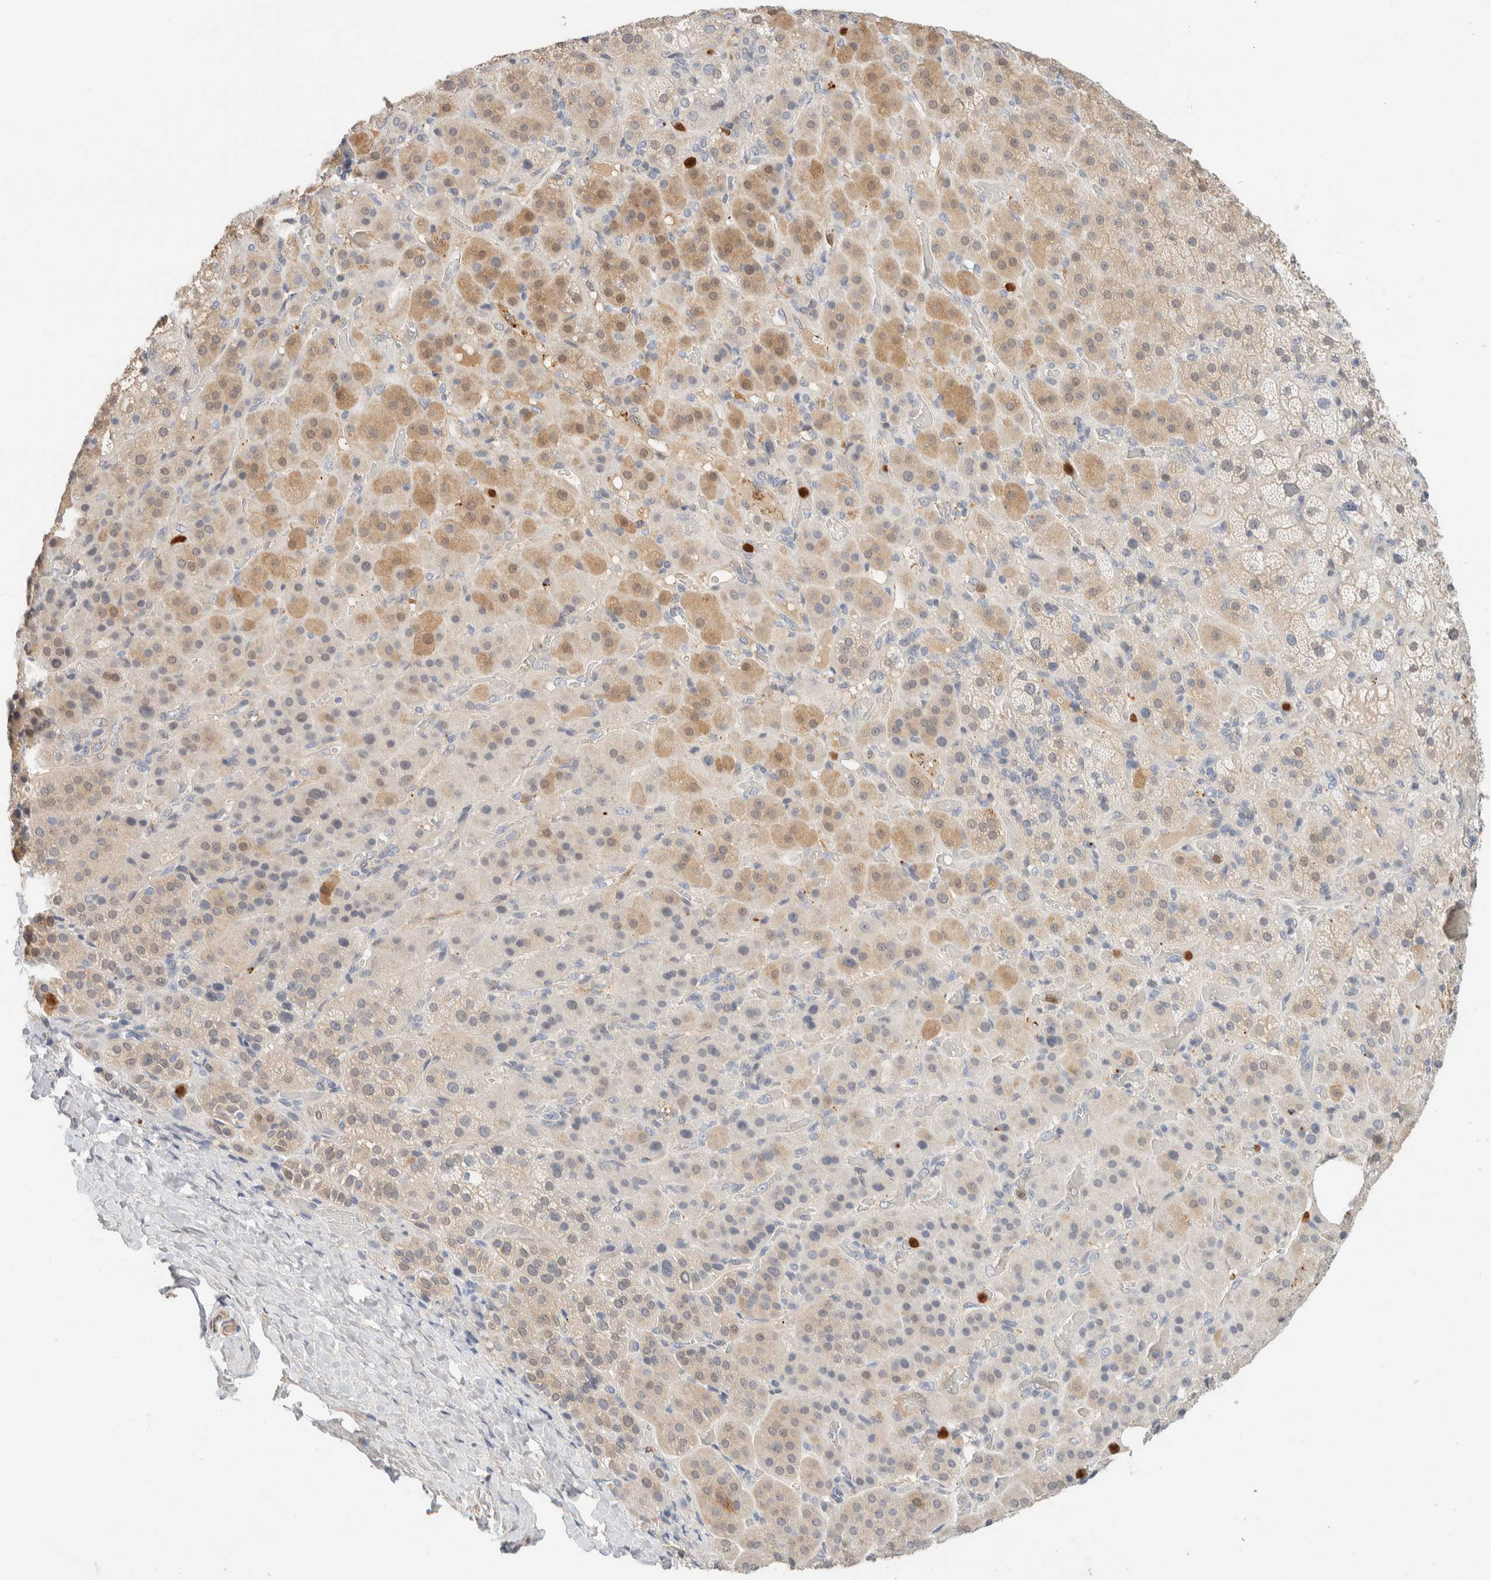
{"staining": {"intensity": "moderate", "quantity": "25%-75%", "location": "cytoplasmic/membranous,nuclear"}, "tissue": "adrenal gland", "cell_type": "Glandular cells", "image_type": "normal", "snomed": [{"axis": "morphology", "description": "Normal tissue, NOS"}, {"axis": "topography", "description": "Adrenal gland"}], "caption": "Unremarkable adrenal gland was stained to show a protein in brown. There is medium levels of moderate cytoplasmic/membranous,nuclear positivity in about 25%-75% of glandular cells.", "gene": "SETD4", "patient": {"sex": "male", "age": 57}}